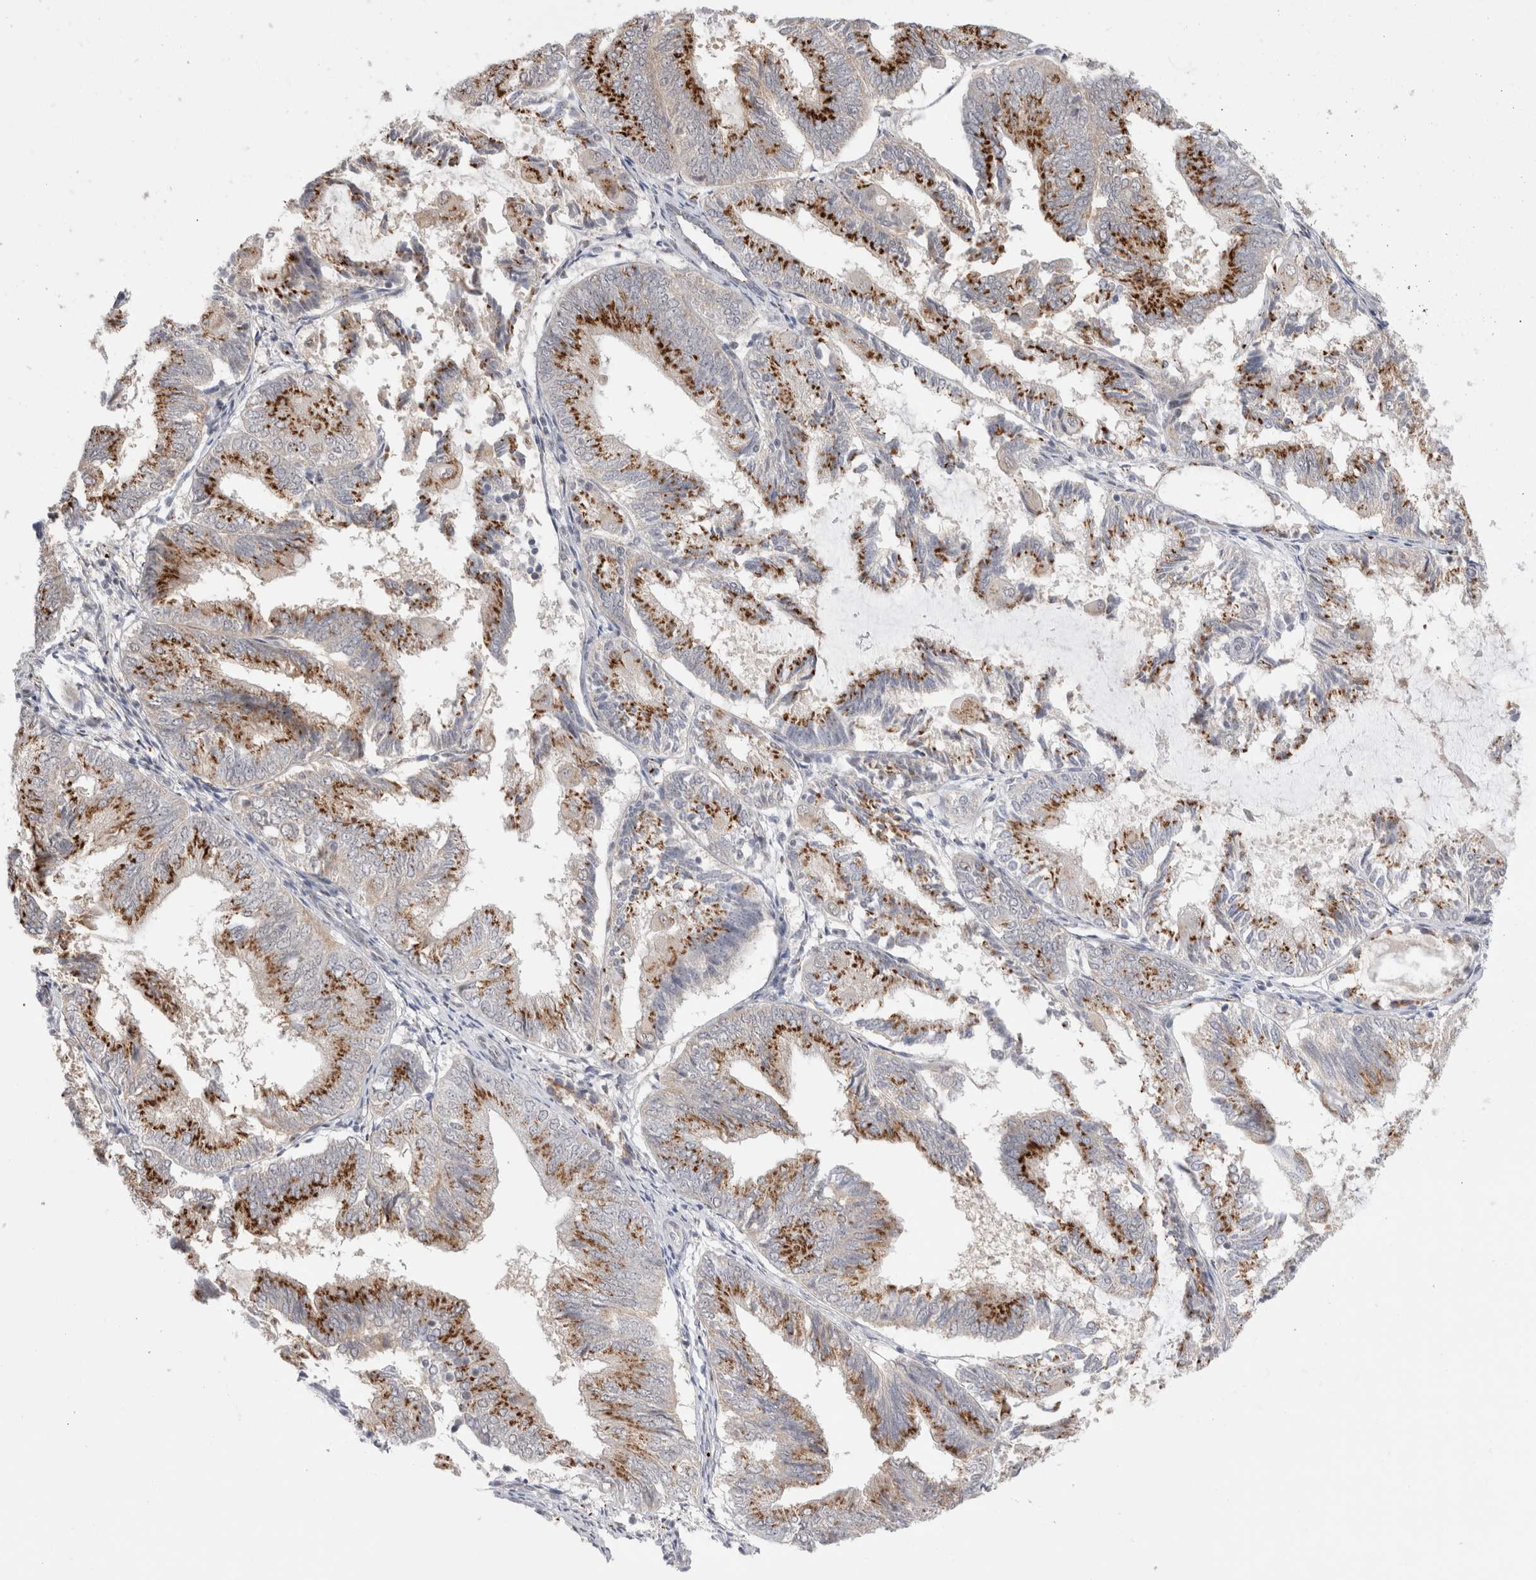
{"staining": {"intensity": "strong", "quantity": ">75%", "location": "cytoplasmic/membranous"}, "tissue": "endometrial cancer", "cell_type": "Tumor cells", "image_type": "cancer", "snomed": [{"axis": "morphology", "description": "Adenocarcinoma, NOS"}, {"axis": "topography", "description": "Endometrium"}], "caption": "About >75% of tumor cells in adenocarcinoma (endometrial) exhibit strong cytoplasmic/membranous protein positivity as visualized by brown immunohistochemical staining.", "gene": "VPS28", "patient": {"sex": "female", "age": 81}}